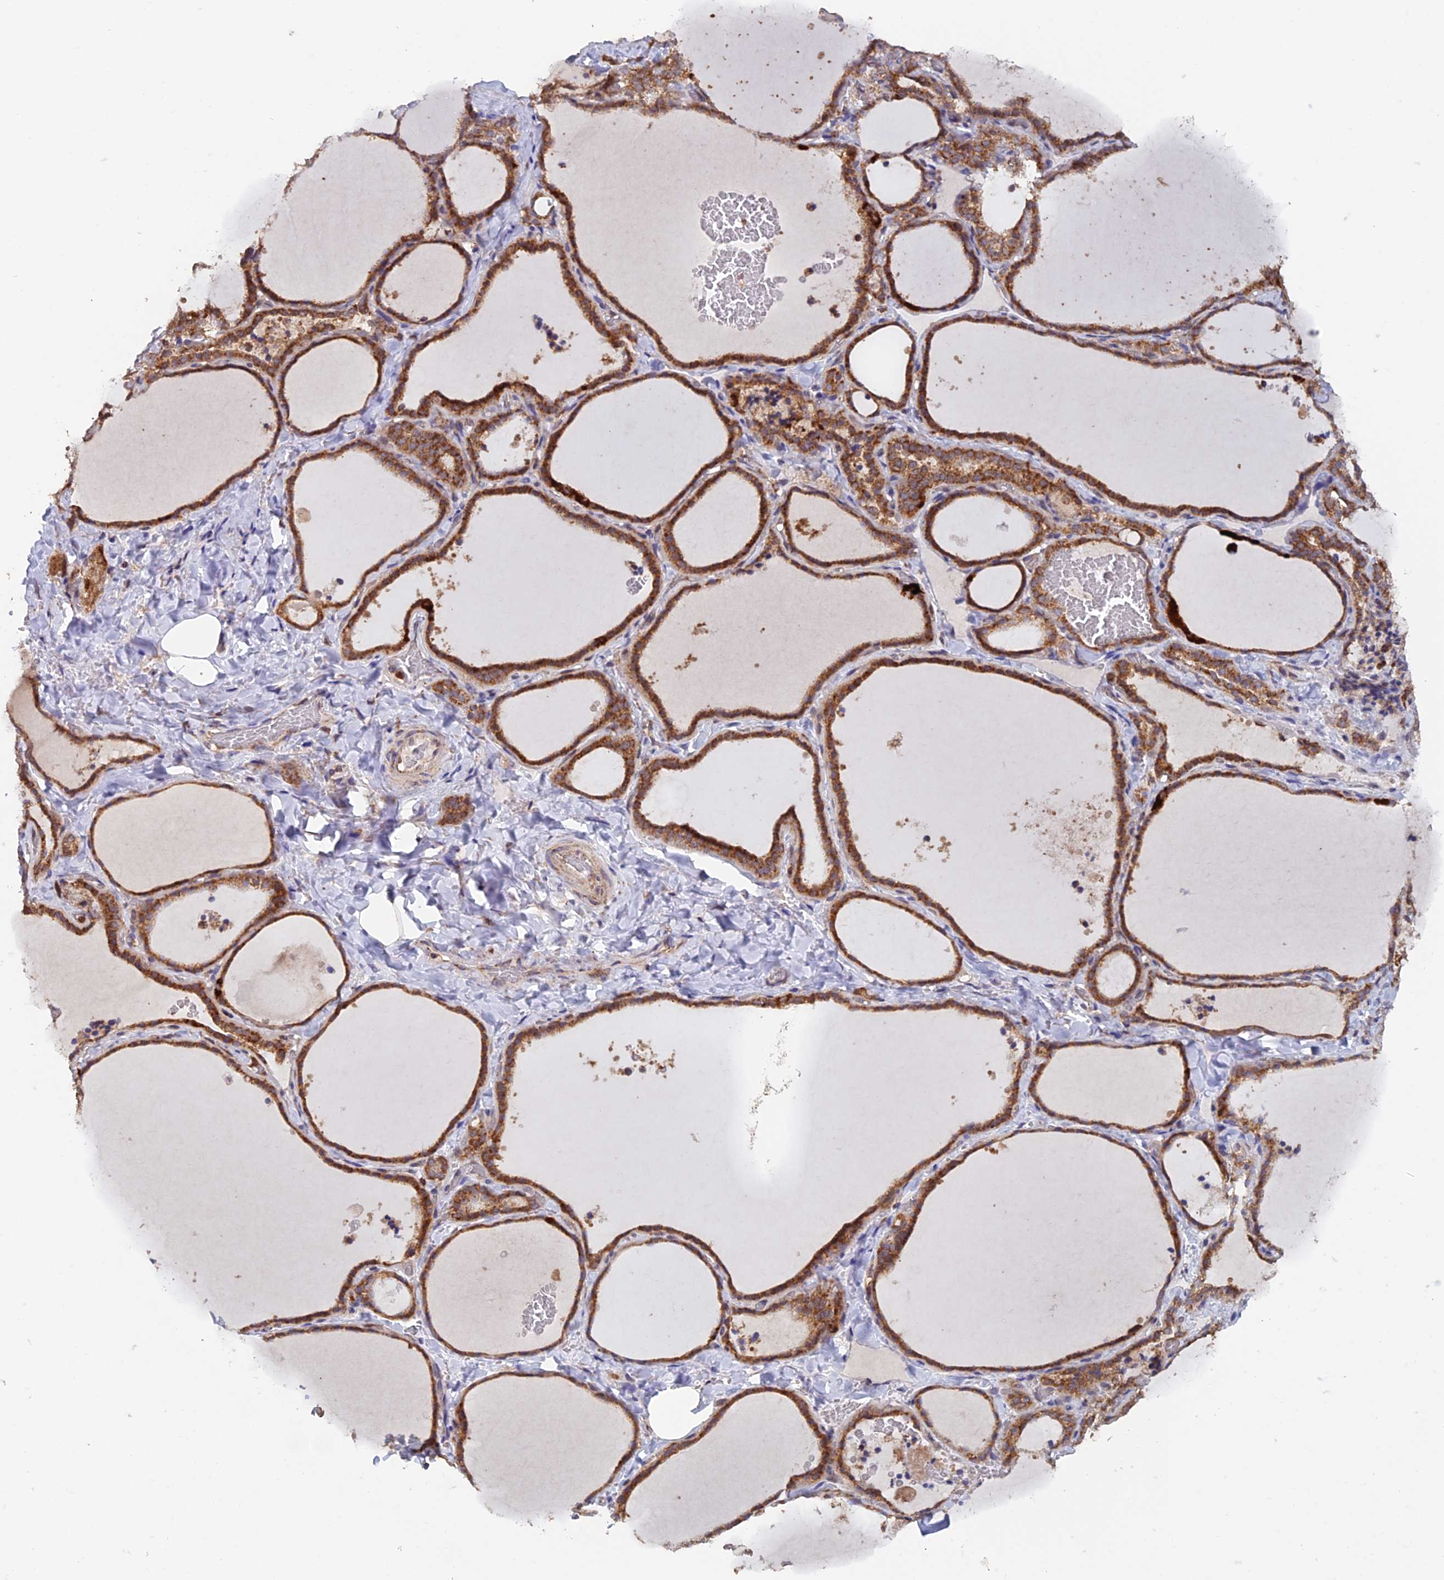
{"staining": {"intensity": "strong", "quantity": ">75%", "location": "cytoplasmic/membranous"}, "tissue": "thyroid gland", "cell_type": "Glandular cells", "image_type": "normal", "snomed": [{"axis": "morphology", "description": "Normal tissue, NOS"}, {"axis": "topography", "description": "Thyroid gland"}], "caption": "Immunohistochemistry image of normal thyroid gland stained for a protein (brown), which displays high levels of strong cytoplasmic/membranous positivity in about >75% of glandular cells.", "gene": "DTYMK", "patient": {"sex": "female", "age": 22}}